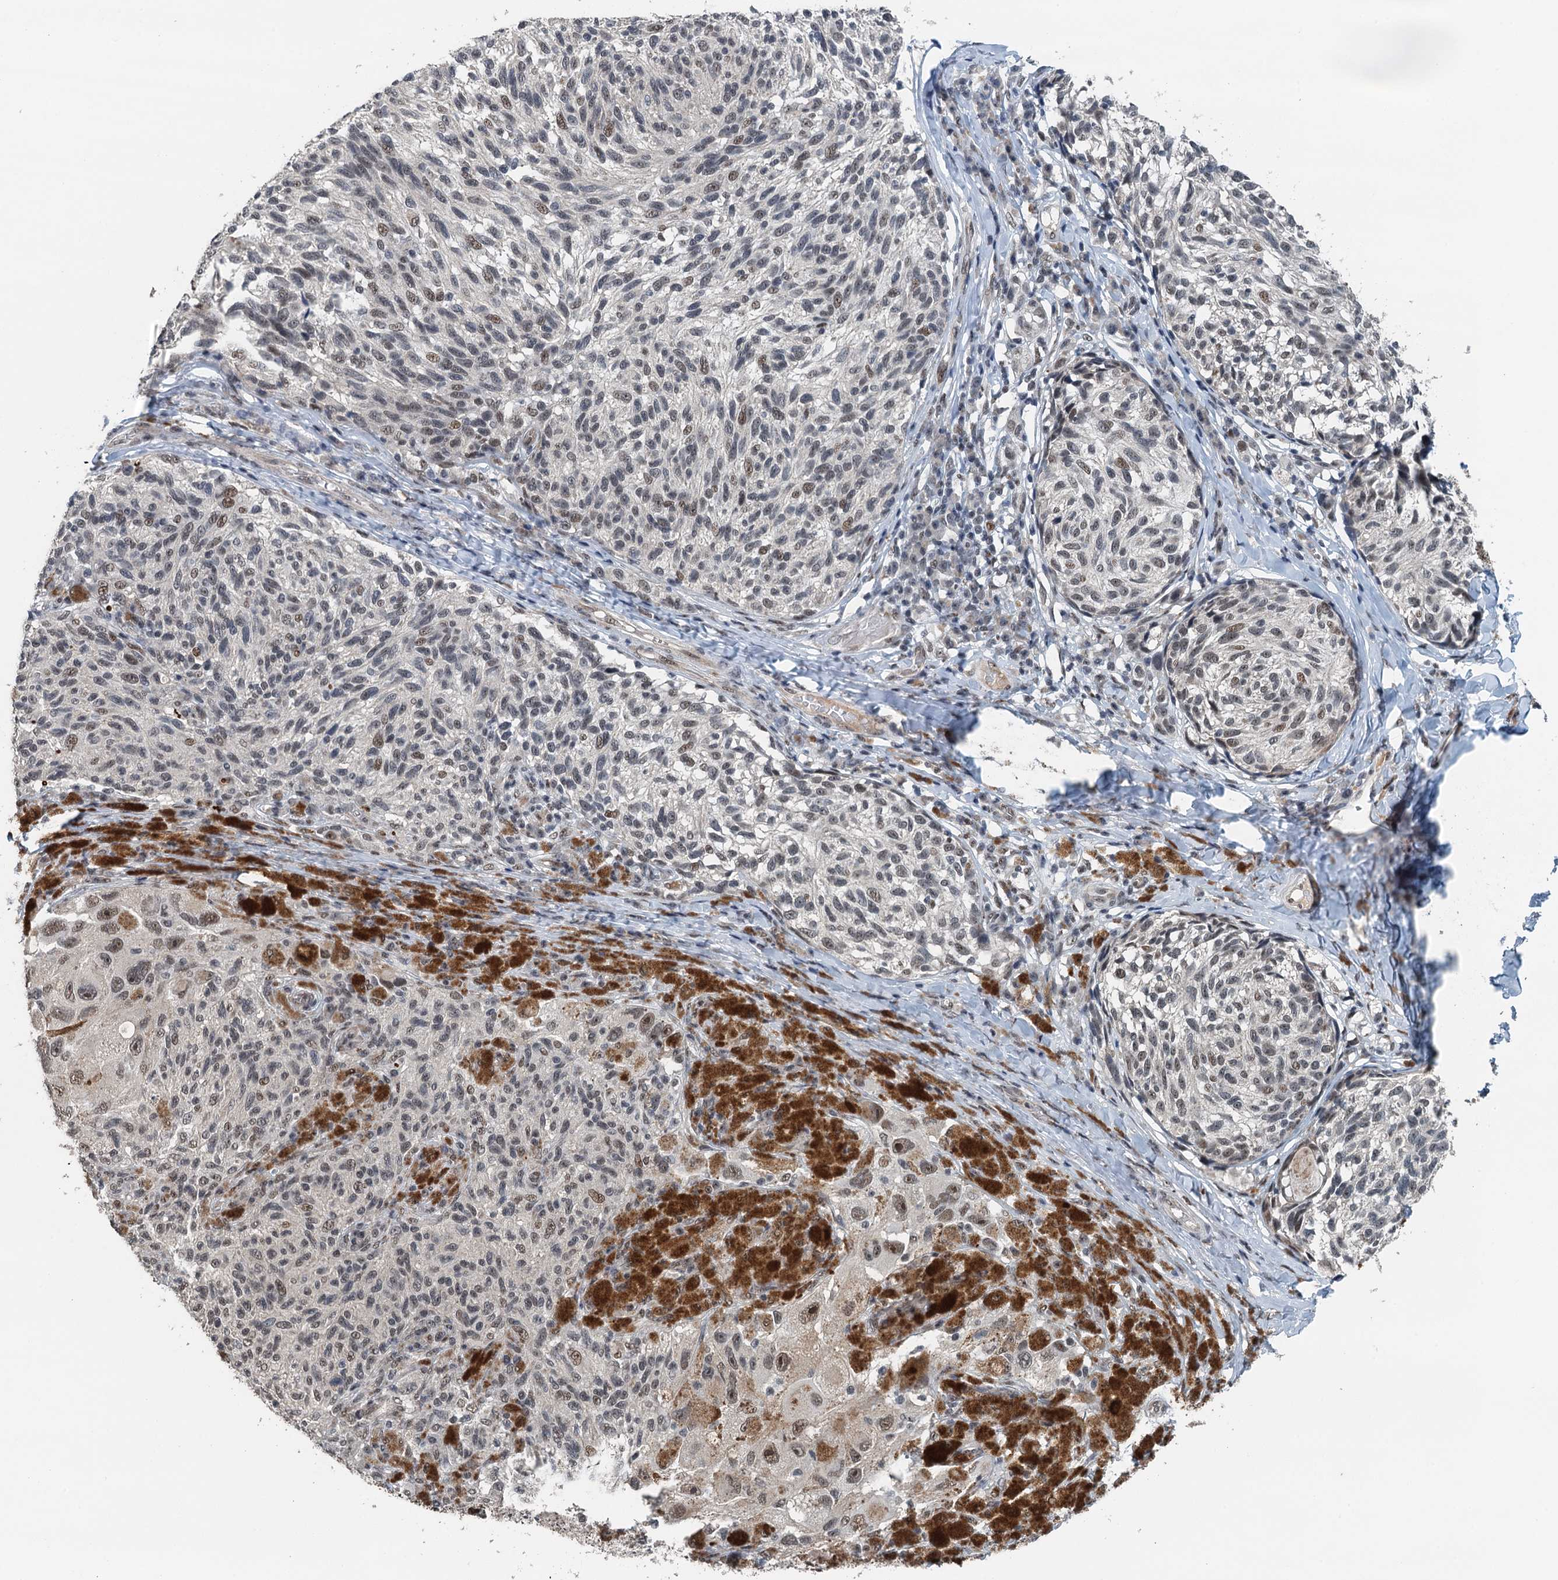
{"staining": {"intensity": "moderate", "quantity": "25%-75%", "location": "nuclear"}, "tissue": "melanoma", "cell_type": "Tumor cells", "image_type": "cancer", "snomed": [{"axis": "morphology", "description": "Malignant melanoma, NOS"}, {"axis": "topography", "description": "Skin"}], "caption": "Immunohistochemistry histopathology image of neoplastic tissue: human malignant melanoma stained using IHC exhibits medium levels of moderate protein expression localized specifically in the nuclear of tumor cells, appearing as a nuclear brown color.", "gene": "MTA3", "patient": {"sex": "female", "age": 73}}